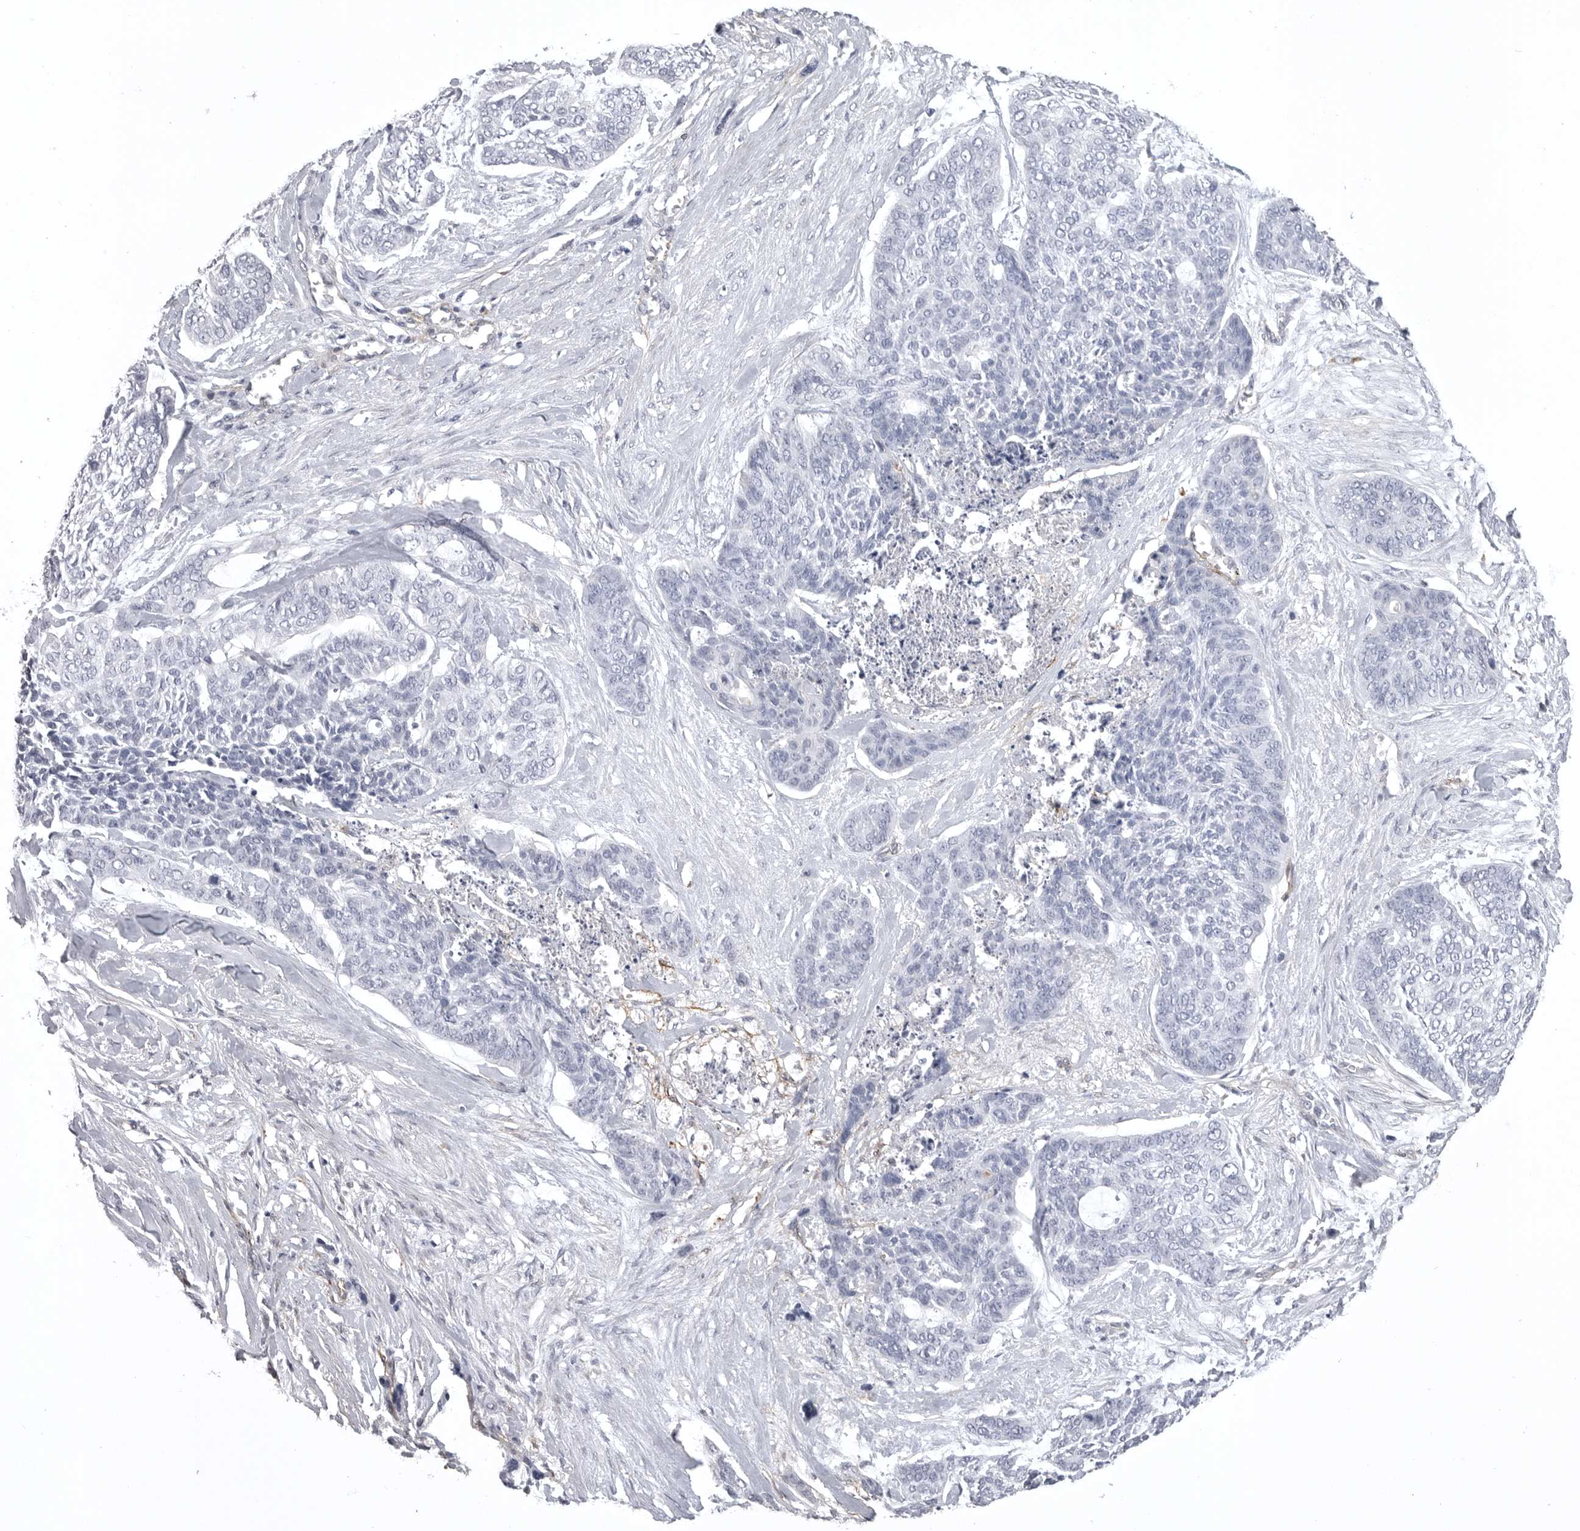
{"staining": {"intensity": "negative", "quantity": "none", "location": "none"}, "tissue": "skin cancer", "cell_type": "Tumor cells", "image_type": "cancer", "snomed": [{"axis": "morphology", "description": "Basal cell carcinoma"}, {"axis": "topography", "description": "Skin"}], "caption": "Human skin cancer (basal cell carcinoma) stained for a protein using IHC reveals no expression in tumor cells.", "gene": "AOC3", "patient": {"sex": "female", "age": 64}}